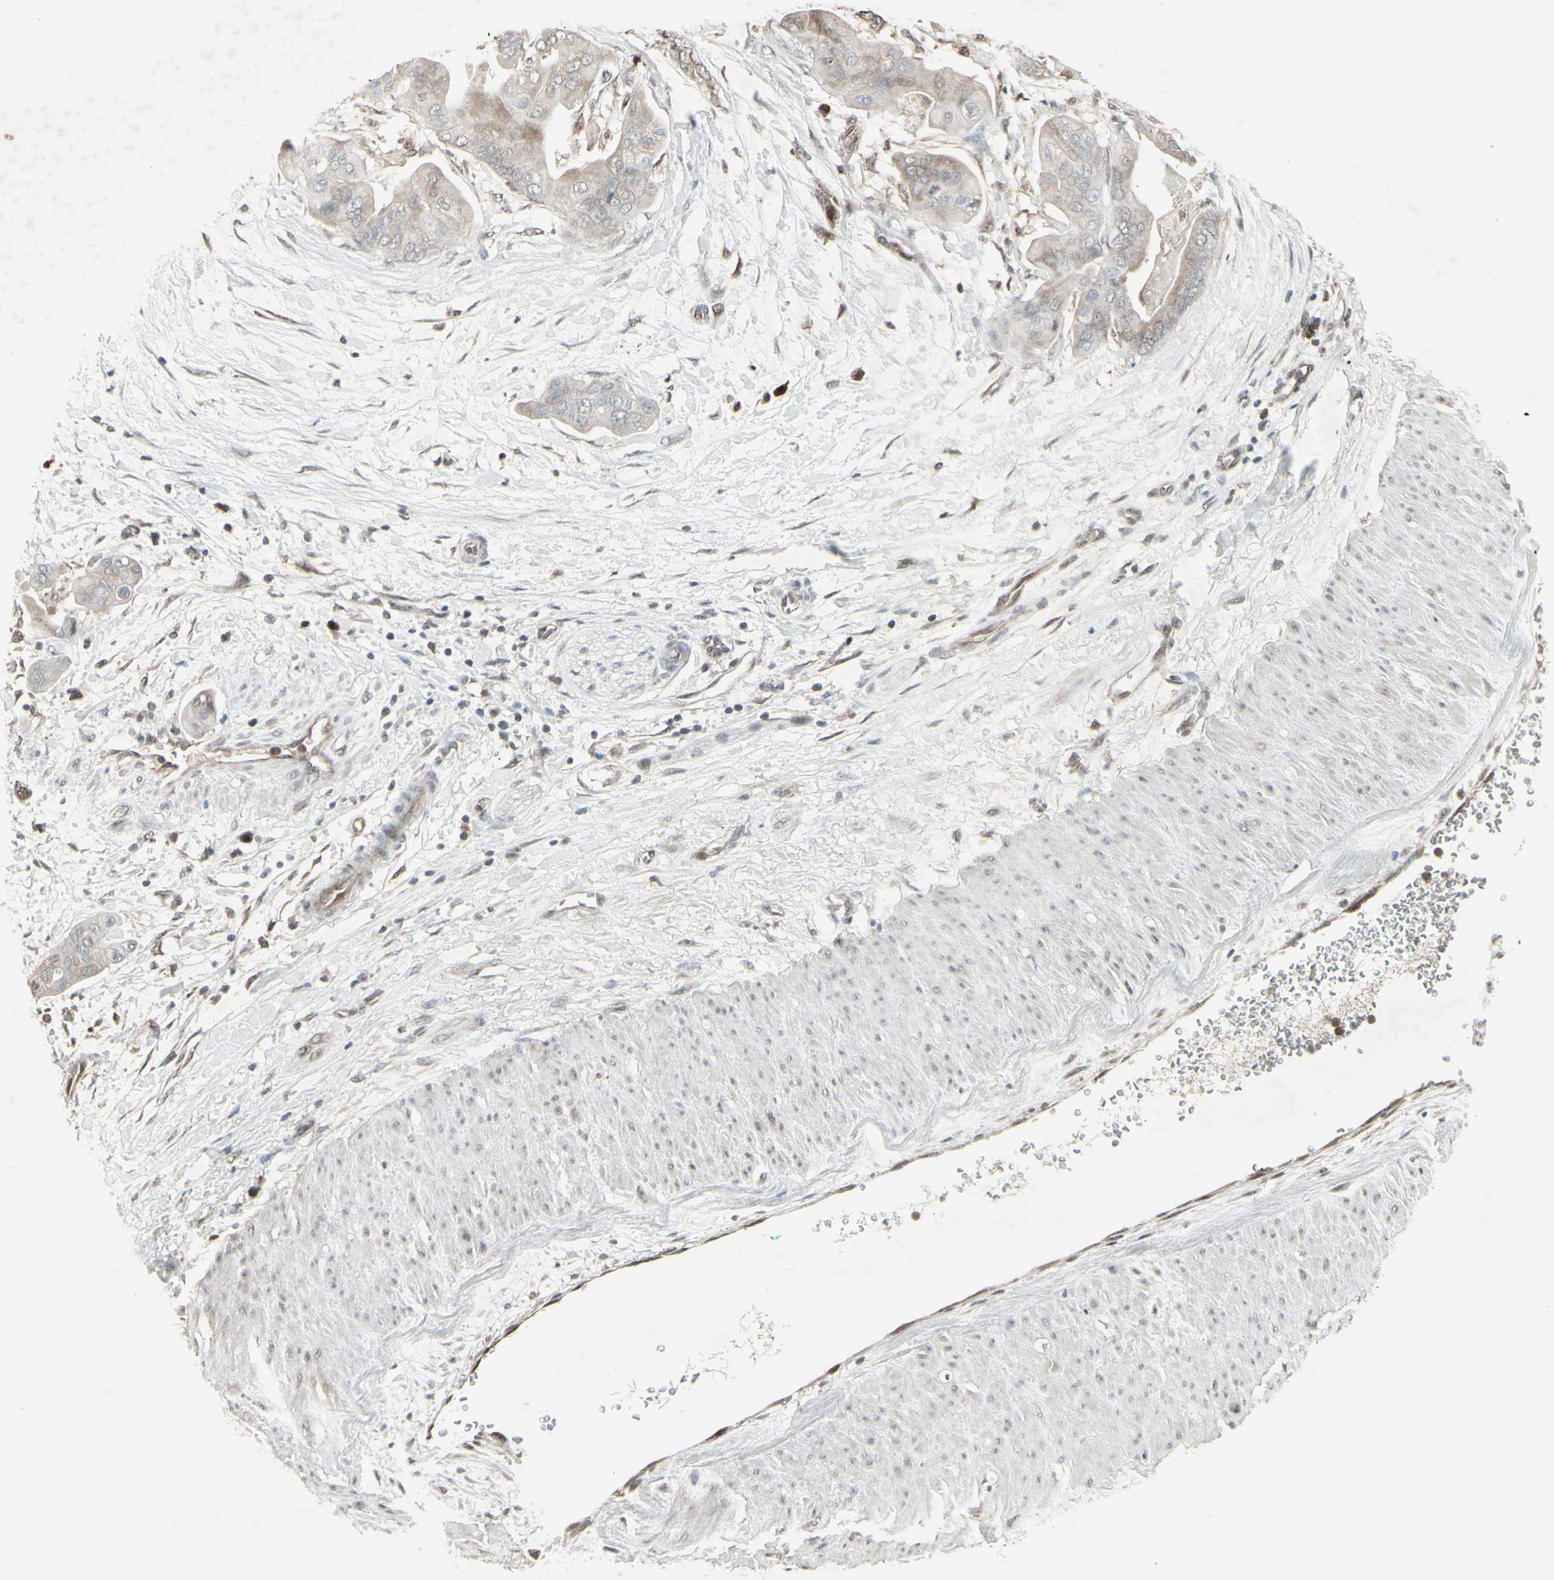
{"staining": {"intensity": "weak", "quantity": "<25%", "location": "cytoplasmic/membranous"}, "tissue": "pancreatic cancer", "cell_type": "Tumor cells", "image_type": "cancer", "snomed": [{"axis": "morphology", "description": "Adenocarcinoma, NOS"}, {"axis": "topography", "description": "Pancreas"}], "caption": "Immunohistochemical staining of pancreatic cancer (adenocarcinoma) reveals no significant expression in tumor cells.", "gene": "CD33", "patient": {"sex": "female", "age": 75}}